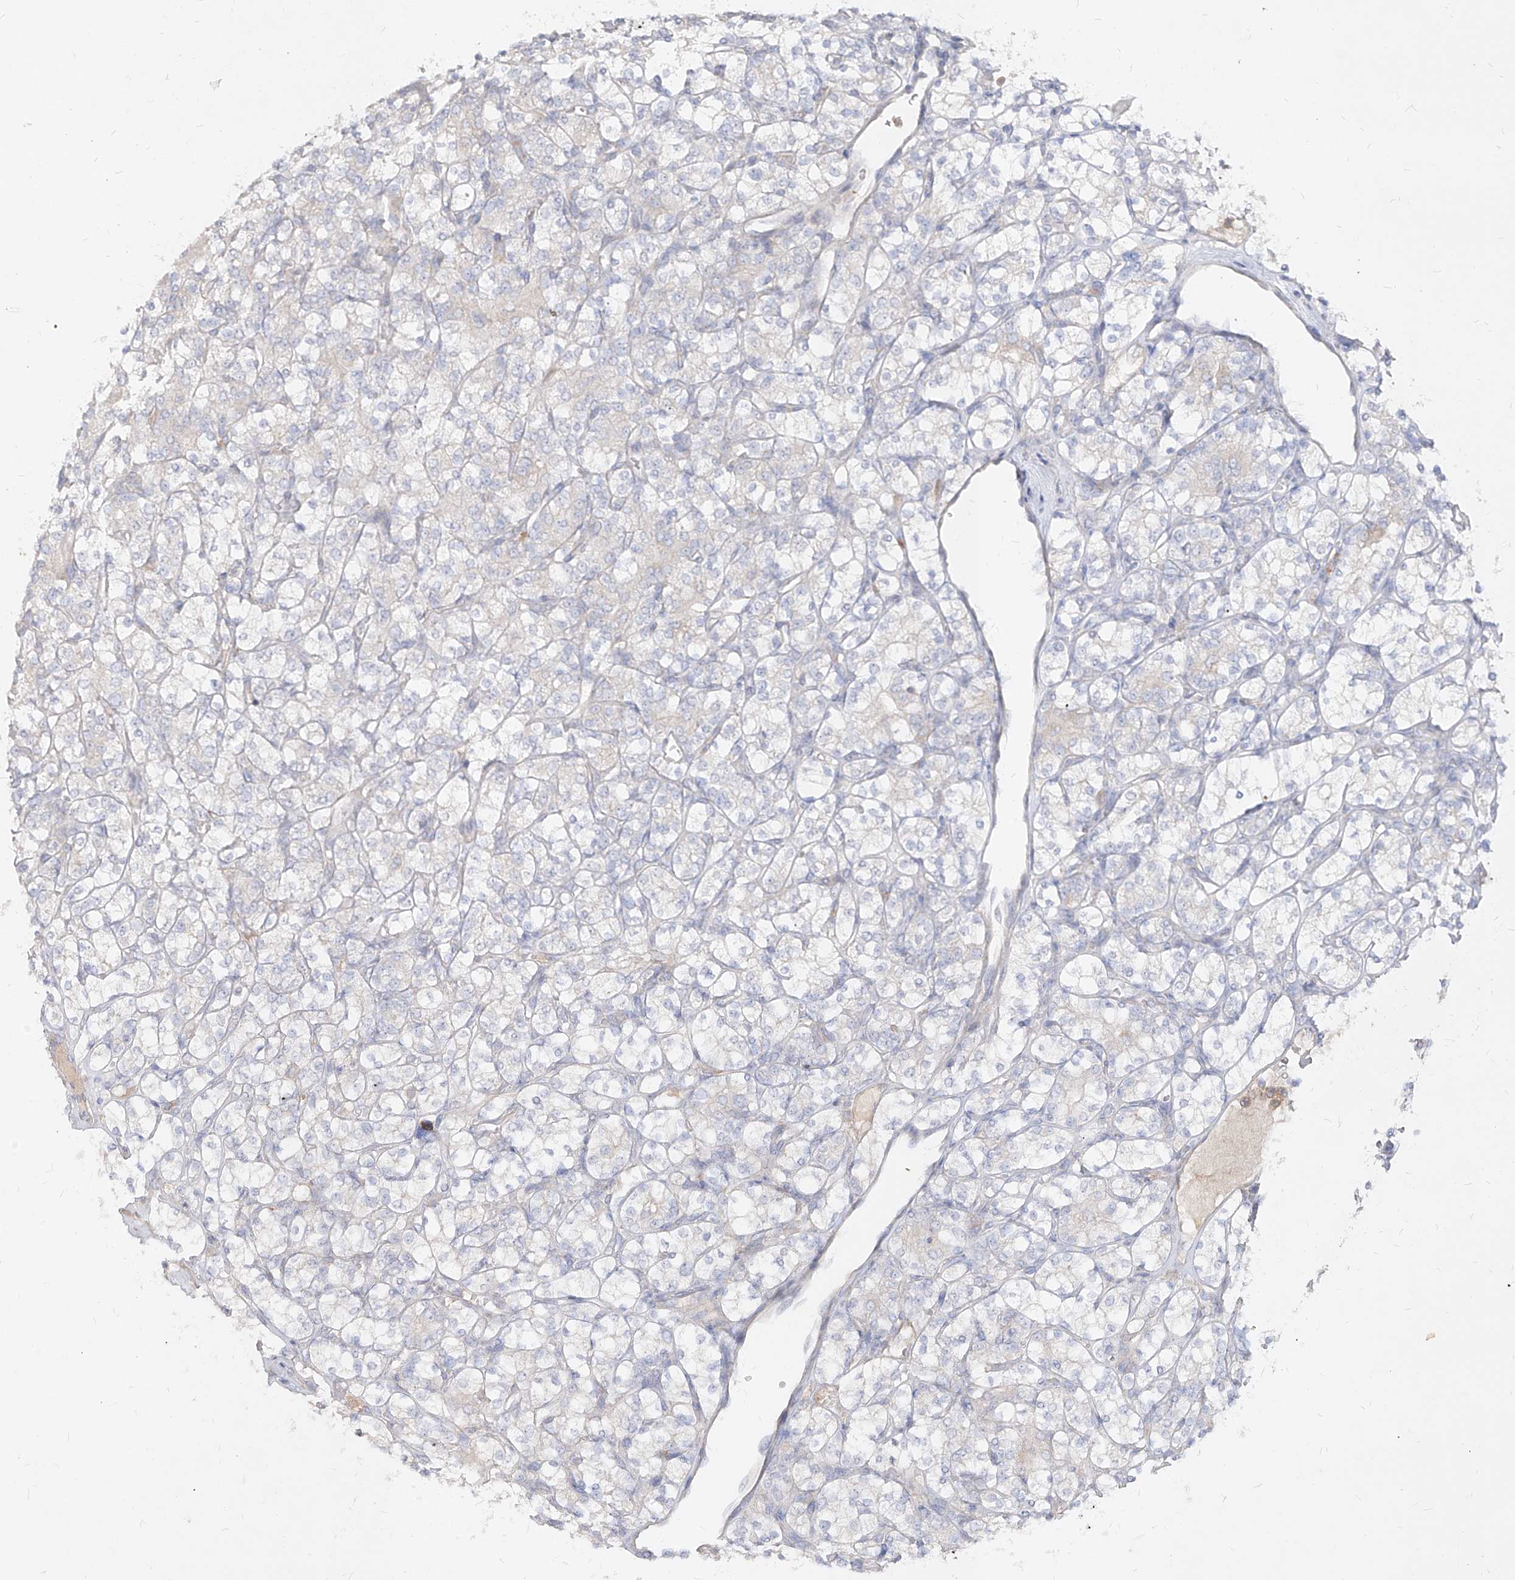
{"staining": {"intensity": "negative", "quantity": "none", "location": "none"}, "tissue": "renal cancer", "cell_type": "Tumor cells", "image_type": "cancer", "snomed": [{"axis": "morphology", "description": "Adenocarcinoma, NOS"}, {"axis": "topography", "description": "Kidney"}], "caption": "High magnification brightfield microscopy of renal cancer stained with DAB (3,3'-diaminobenzidine) (brown) and counterstained with hematoxylin (blue): tumor cells show no significant expression.", "gene": "RBFOX3", "patient": {"sex": "male", "age": 77}}